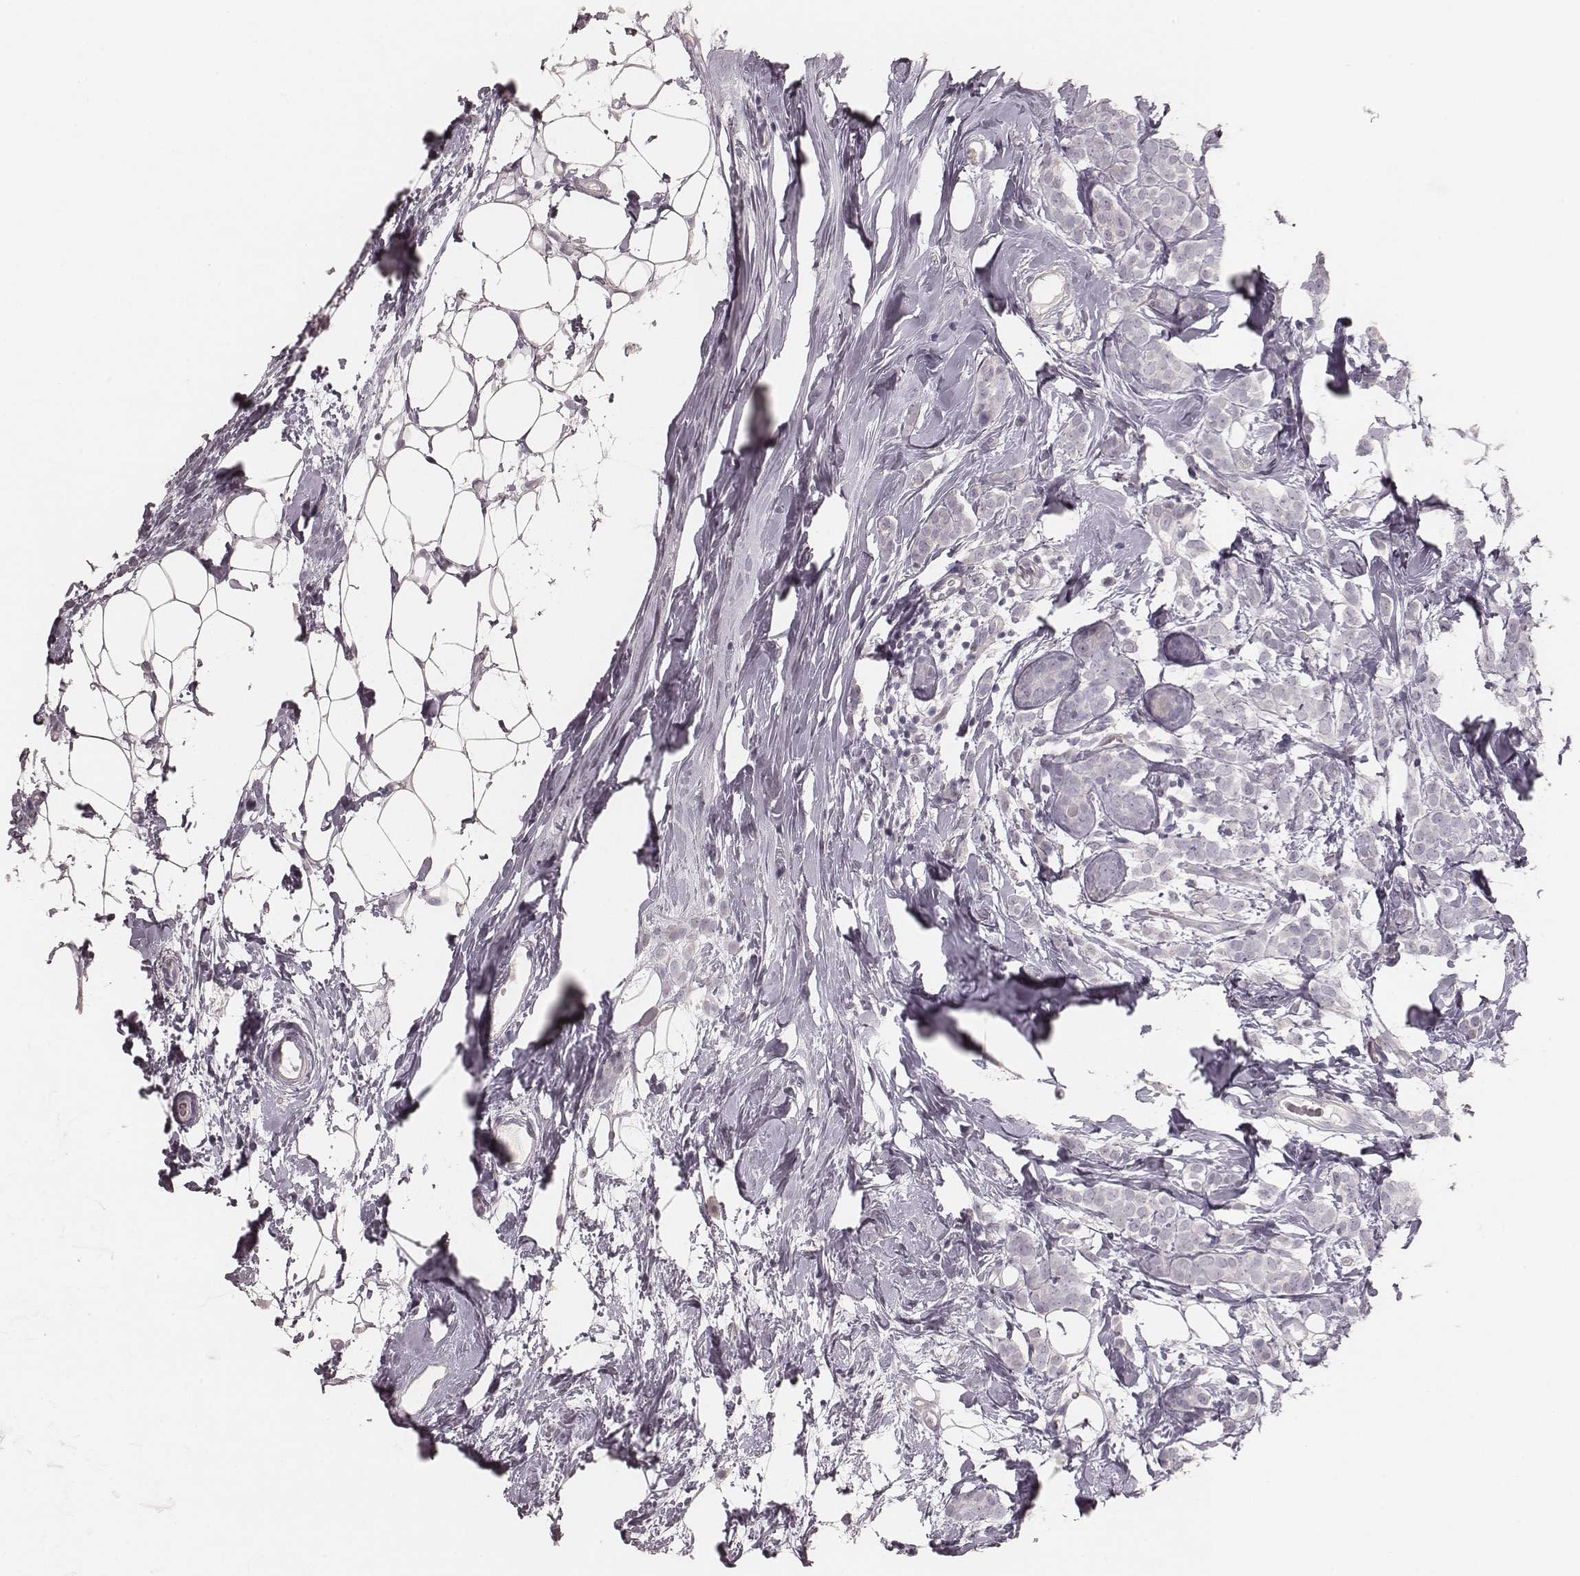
{"staining": {"intensity": "negative", "quantity": "none", "location": "none"}, "tissue": "breast cancer", "cell_type": "Tumor cells", "image_type": "cancer", "snomed": [{"axis": "morphology", "description": "Lobular carcinoma"}, {"axis": "topography", "description": "Breast"}], "caption": "Breast cancer (lobular carcinoma) was stained to show a protein in brown. There is no significant expression in tumor cells.", "gene": "ZP4", "patient": {"sex": "female", "age": 49}}